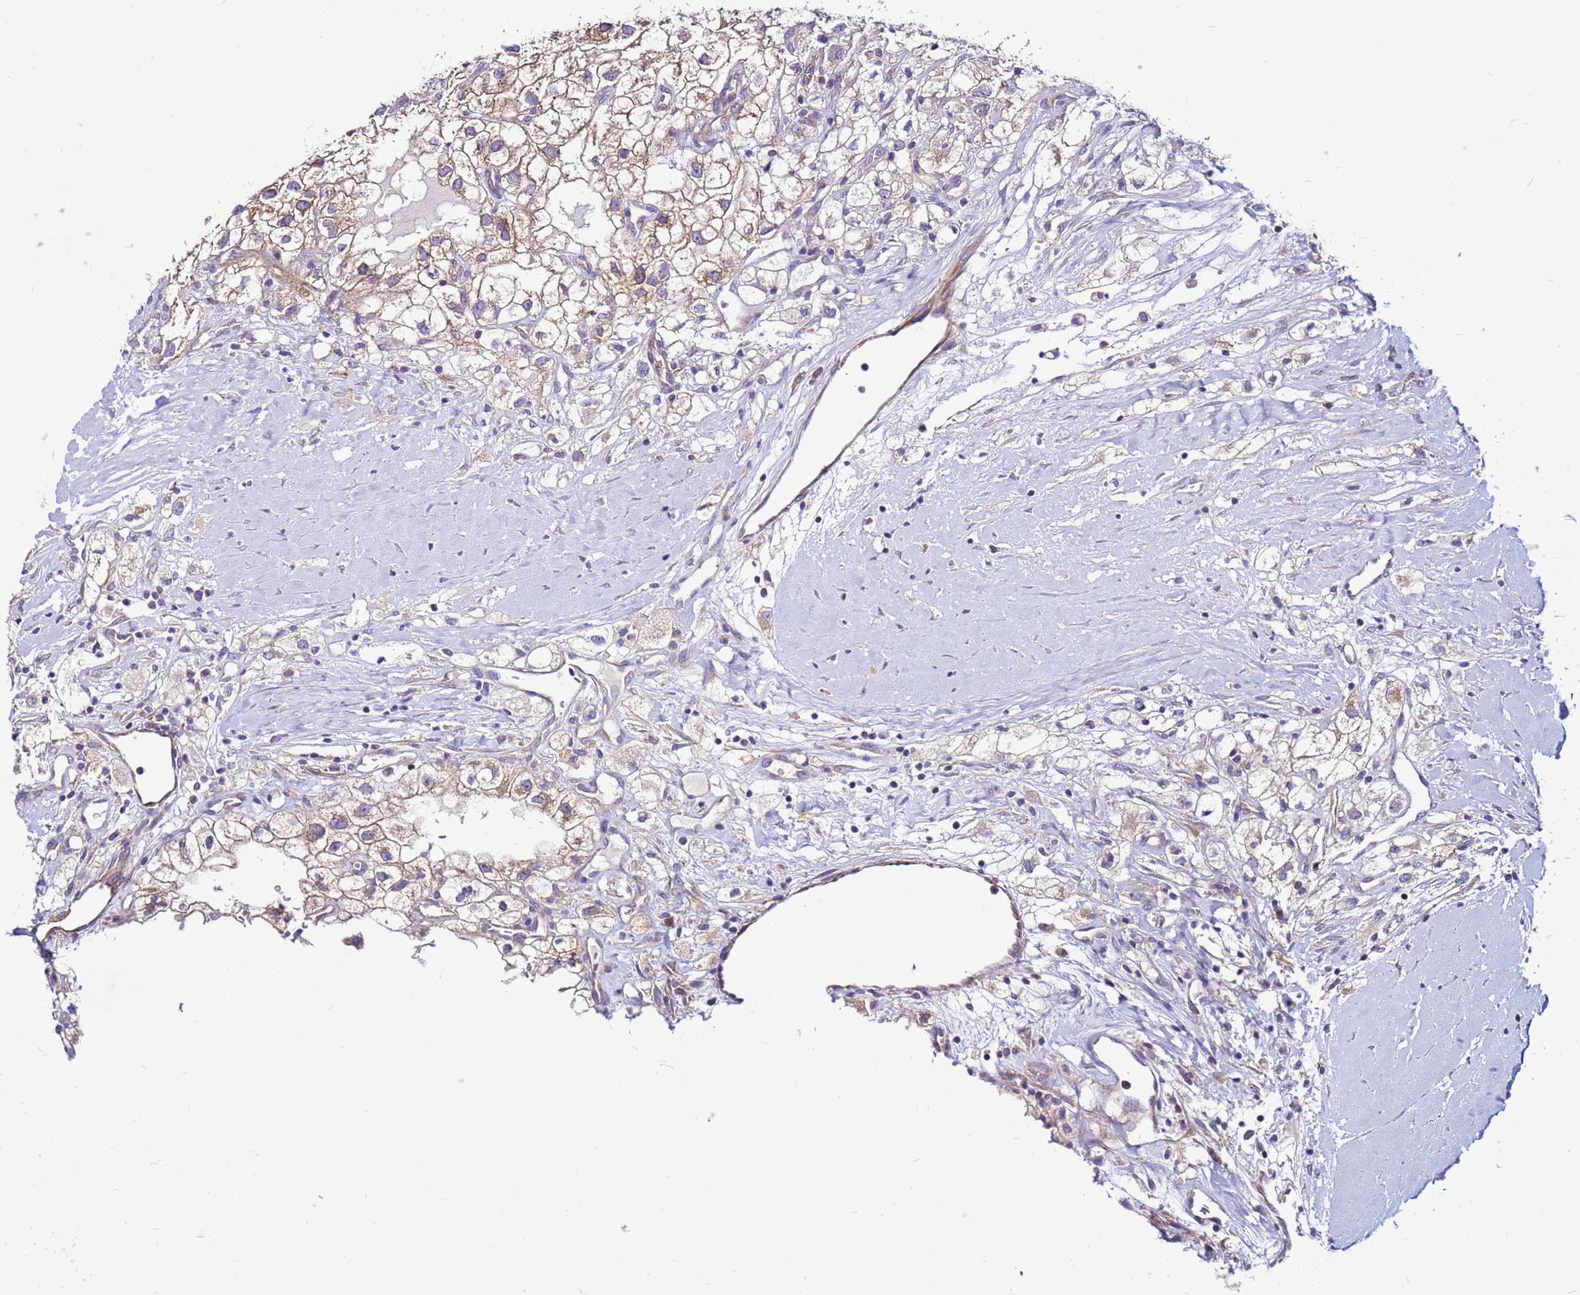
{"staining": {"intensity": "weak", "quantity": ">75%", "location": "cytoplasmic/membranous"}, "tissue": "renal cancer", "cell_type": "Tumor cells", "image_type": "cancer", "snomed": [{"axis": "morphology", "description": "Adenocarcinoma, NOS"}, {"axis": "topography", "description": "Kidney"}], "caption": "A micrograph of human renal cancer (adenocarcinoma) stained for a protein exhibits weak cytoplasmic/membranous brown staining in tumor cells.", "gene": "PKD1", "patient": {"sex": "male", "age": 59}}